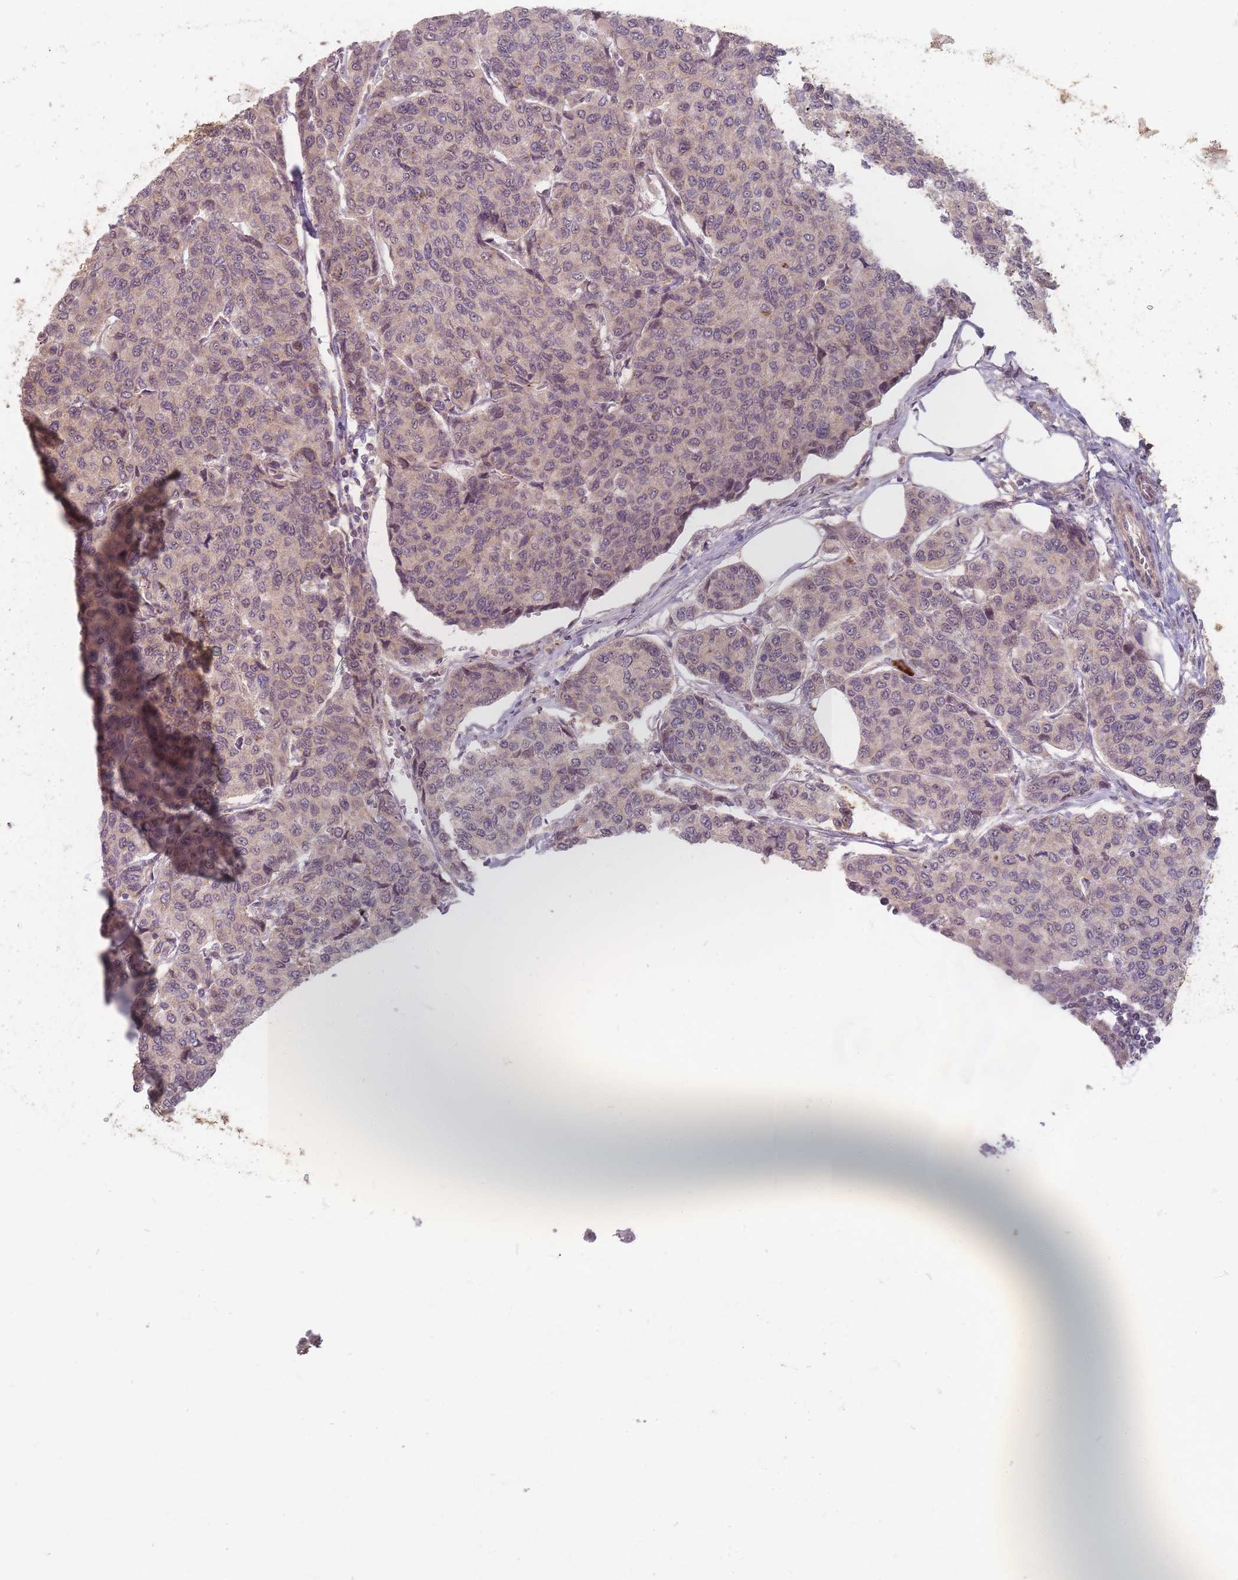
{"staining": {"intensity": "weak", "quantity": ">75%", "location": "cytoplasmic/membranous,nuclear"}, "tissue": "breast cancer", "cell_type": "Tumor cells", "image_type": "cancer", "snomed": [{"axis": "morphology", "description": "Duct carcinoma"}, {"axis": "topography", "description": "Breast"}], "caption": "Protein staining displays weak cytoplasmic/membranous and nuclear staining in approximately >75% of tumor cells in breast cancer (infiltrating ductal carcinoma). (Brightfield microscopy of DAB IHC at high magnification).", "gene": "GABRA6", "patient": {"sex": "female", "age": 55}}